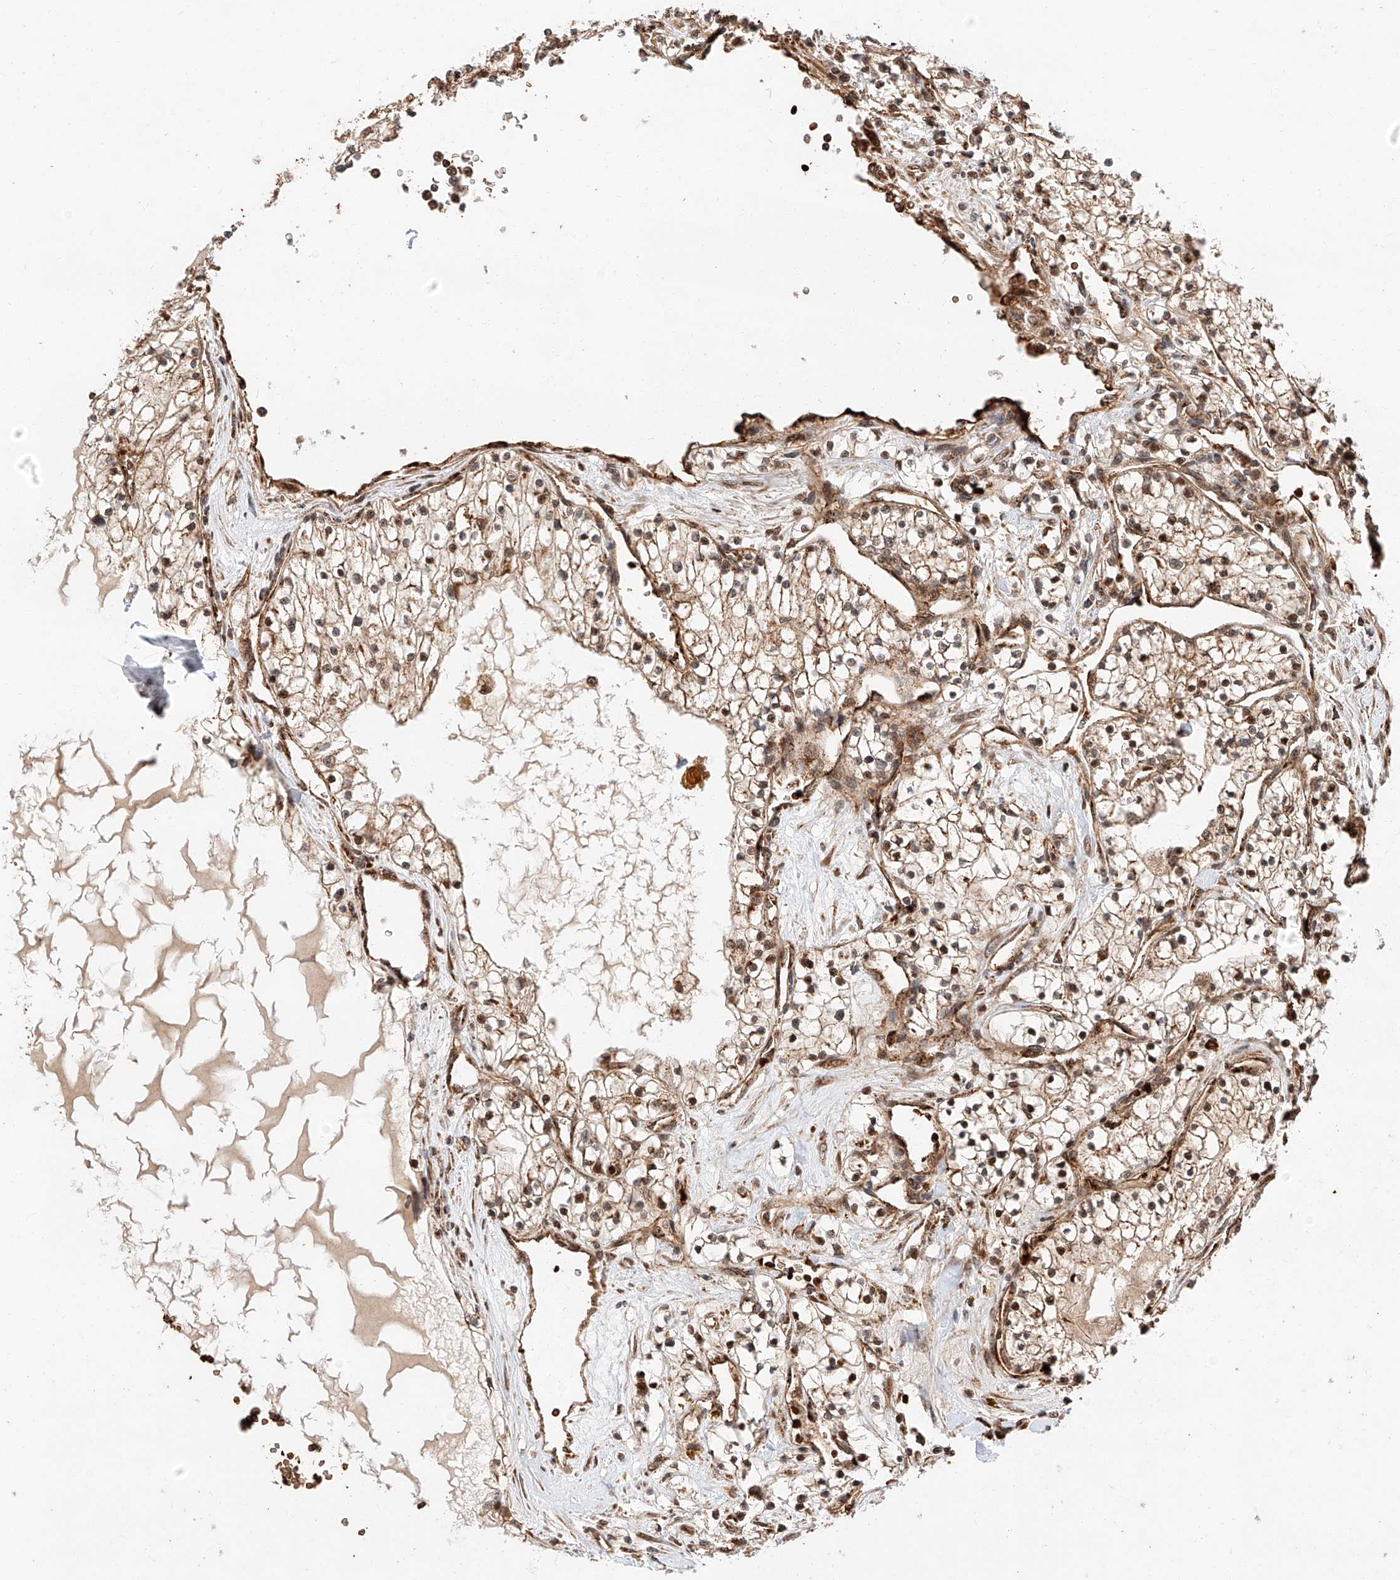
{"staining": {"intensity": "moderate", "quantity": ">75%", "location": "cytoplasmic/membranous,nuclear"}, "tissue": "renal cancer", "cell_type": "Tumor cells", "image_type": "cancer", "snomed": [{"axis": "morphology", "description": "Normal tissue, NOS"}, {"axis": "morphology", "description": "Adenocarcinoma, NOS"}, {"axis": "topography", "description": "Kidney"}], "caption": "A medium amount of moderate cytoplasmic/membranous and nuclear expression is identified in approximately >75% of tumor cells in adenocarcinoma (renal) tissue. (Brightfield microscopy of DAB IHC at high magnification).", "gene": "THTPA", "patient": {"sex": "male", "age": 68}}